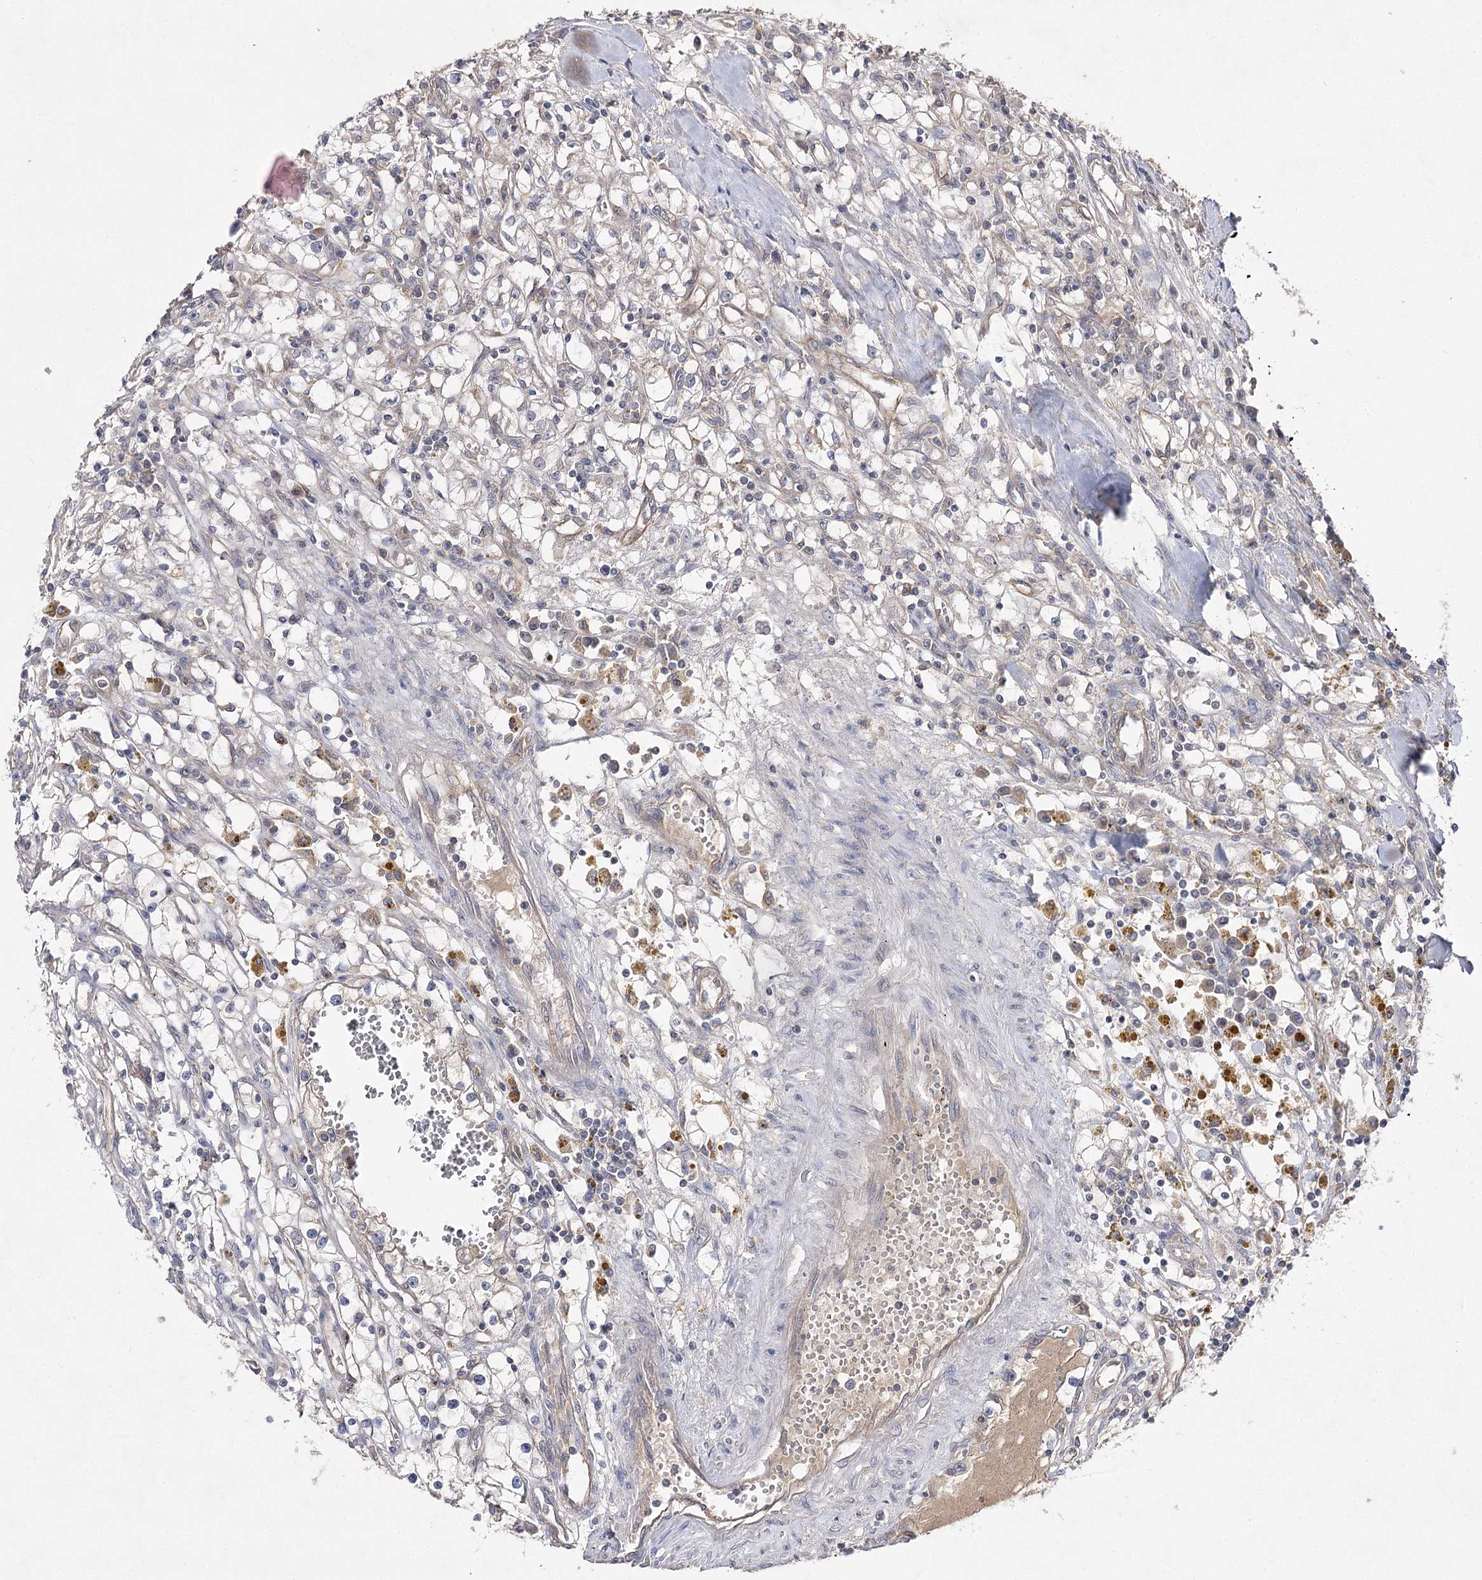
{"staining": {"intensity": "negative", "quantity": "none", "location": "none"}, "tissue": "renal cancer", "cell_type": "Tumor cells", "image_type": "cancer", "snomed": [{"axis": "morphology", "description": "Adenocarcinoma, NOS"}, {"axis": "topography", "description": "Kidney"}], "caption": "Image shows no protein staining in tumor cells of renal cancer tissue.", "gene": "BCR", "patient": {"sex": "male", "age": 56}}